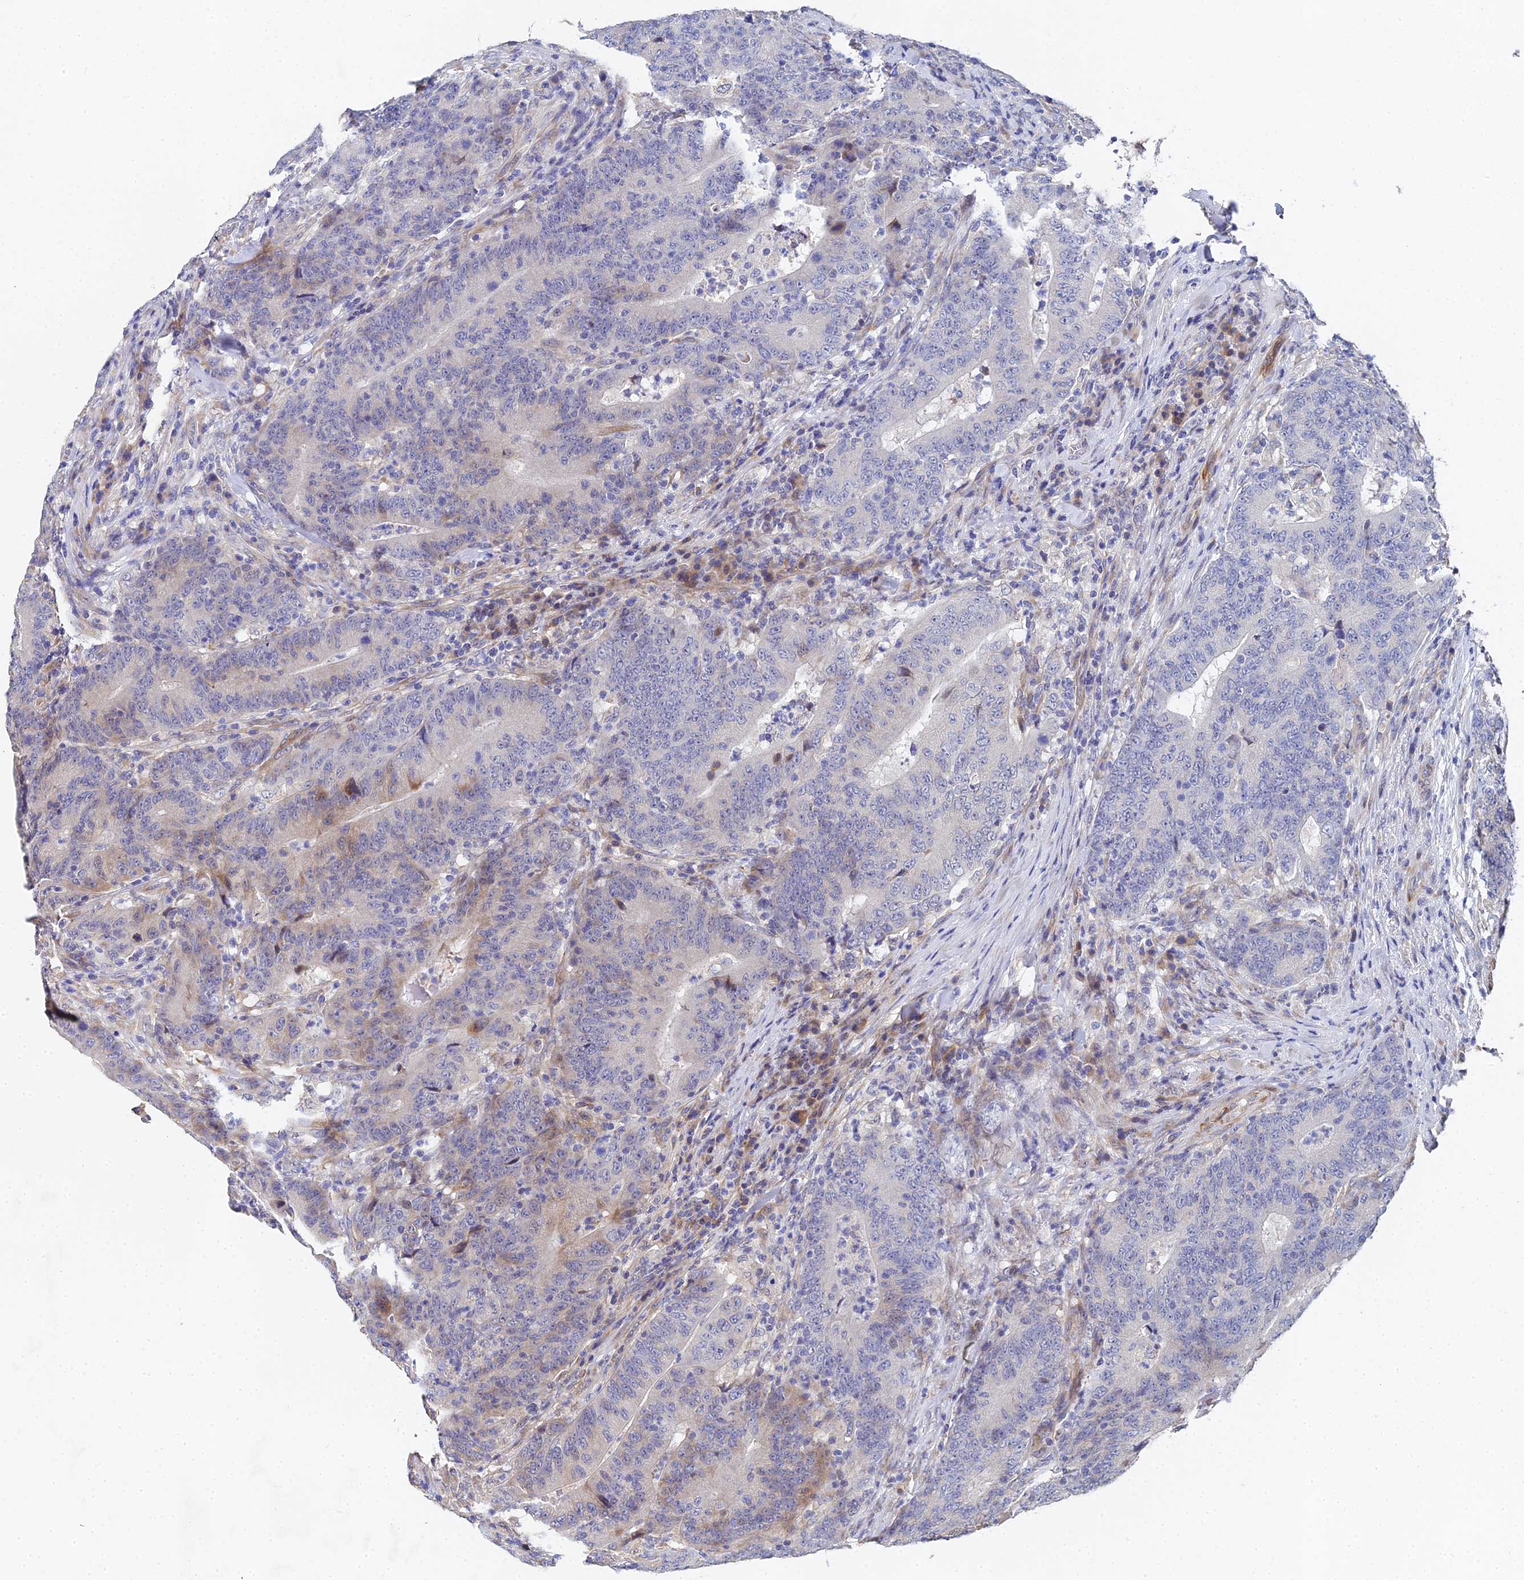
{"staining": {"intensity": "weak", "quantity": "<25%", "location": "cytoplasmic/membranous"}, "tissue": "colorectal cancer", "cell_type": "Tumor cells", "image_type": "cancer", "snomed": [{"axis": "morphology", "description": "Normal tissue, NOS"}, {"axis": "morphology", "description": "Adenocarcinoma, NOS"}, {"axis": "topography", "description": "Colon"}], "caption": "This is an immunohistochemistry (IHC) histopathology image of adenocarcinoma (colorectal). There is no expression in tumor cells.", "gene": "ENSG00000268674", "patient": {"sex": "female", "age": 75}}